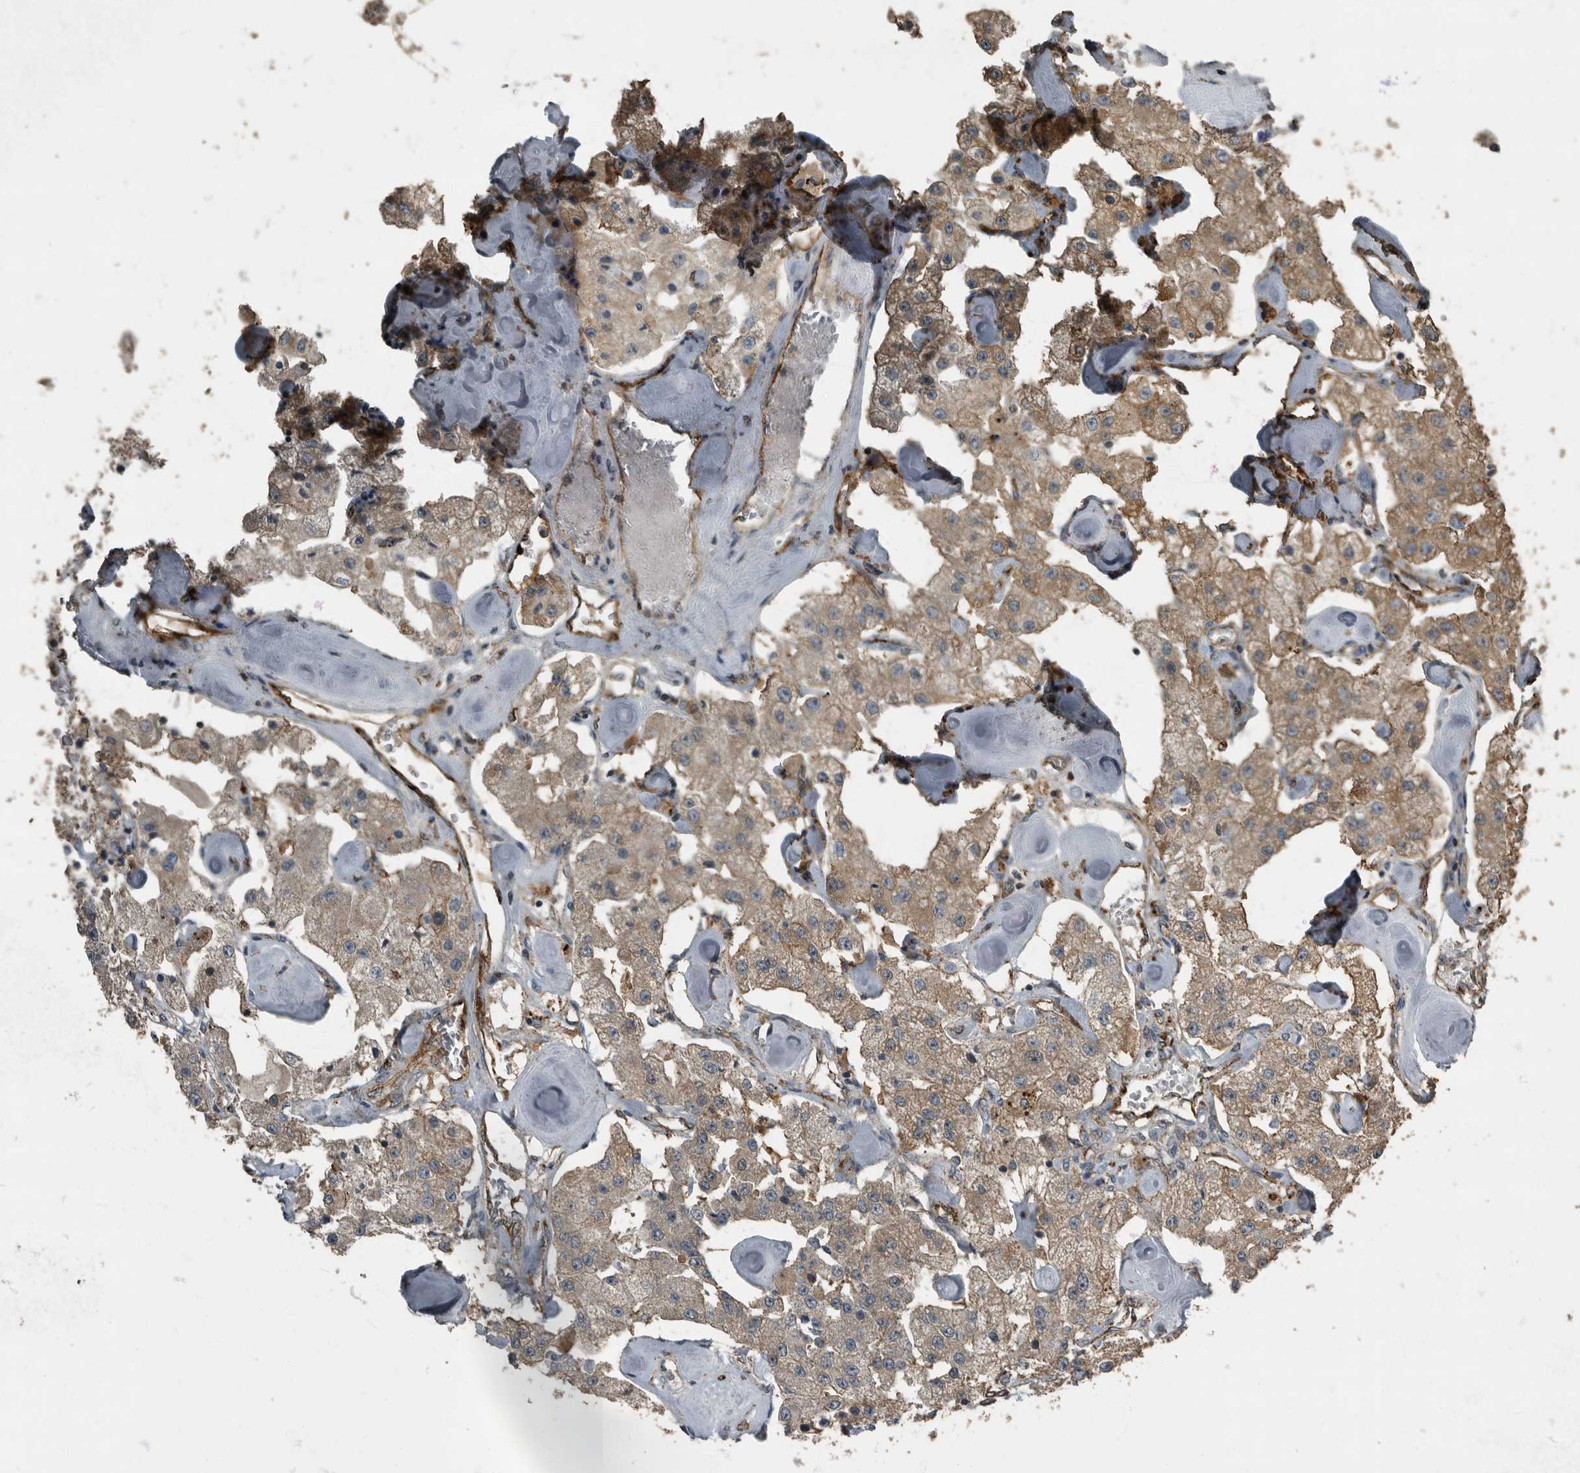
{"staining": {"intensity": "weak", "quantity": ">75%", "location": "cytoplasmic/membranous"}, "tissue": "carcinoid", "cell_type": "Tumor cells", "image_type": "cancer", "snomed": [{"axis": "morphology", "description": "Carcinoid, malignant, NOS"}, {"axis": "topography", "description": "Pancreas"}], "caption": "DAB (3,3'-diaminobenzidine) immunohistochemical staining of carcinoid (malignant) exhibits weak cytoplasmic/membranous protein staining in approximately >75% of tumor cells. The staining was performed using DAB to visualize the protein expression in brown, while the nuclei were stained in blue with hematoxylin (Magnification: 20x).", "gene": "IL15RA", "patient": {"sex": "male", "age": 41}}